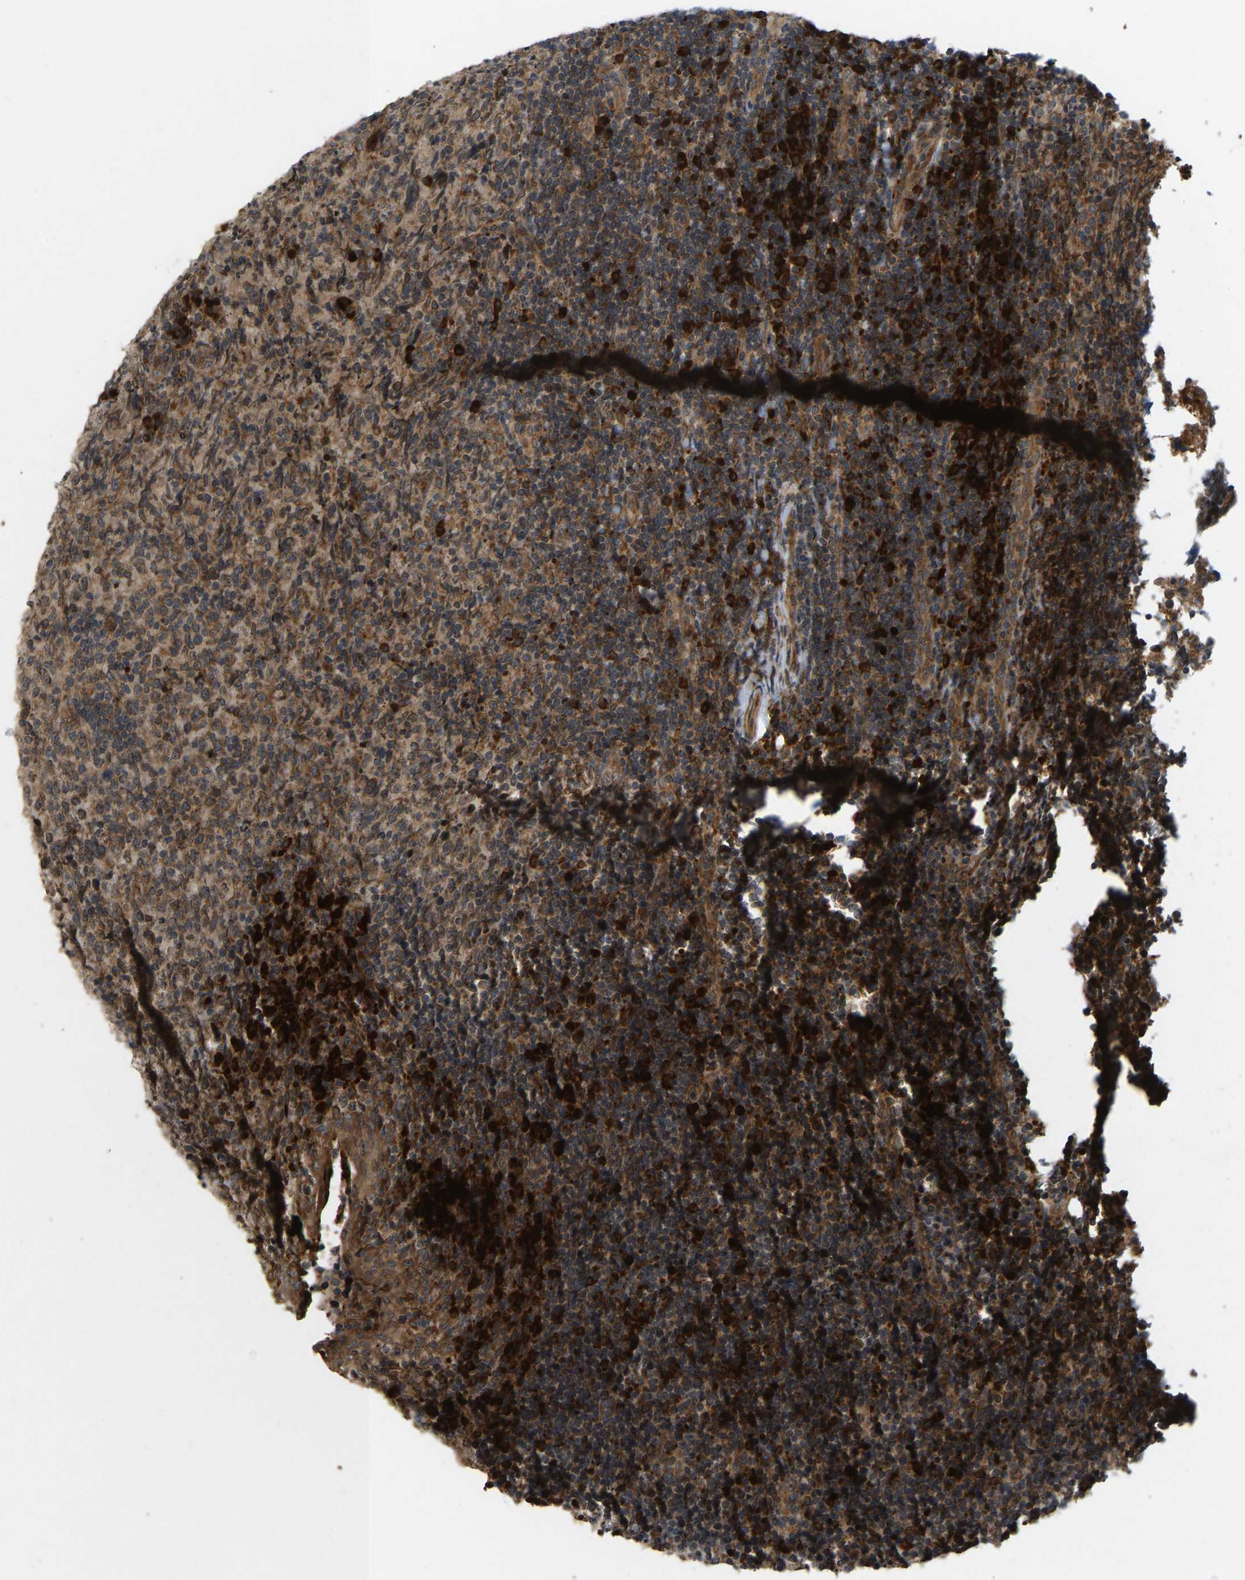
{"staining": {"intensity": "moderate", "quantity": ">75%", "location": "cytoplasmic/membranous"}, "tissue": "lymphoma", "cell_type": "Tumor cells", "image_type": "cancer", "snomed": [{"axis": "morphology", "description": "Malignant lymphoma, non-Hodgkin's type, High grade"}, {"axis": "topography", "description": "Tonsil"}], "caption": "Immunohistochemistry (IHC) histopathology image of neoplastic tissue: human malignant lymphoma, non-Hodgkin's type (high-grade) stained using IHC demonstrates medium levels of moderate protein expression localized specifically in the cytoplasmic/membranous of tumor cells, appearing as a cytoplasmic/membranous brown color.", "gene": "RPN2", "patient": {"sex": "female", "age": 36}}